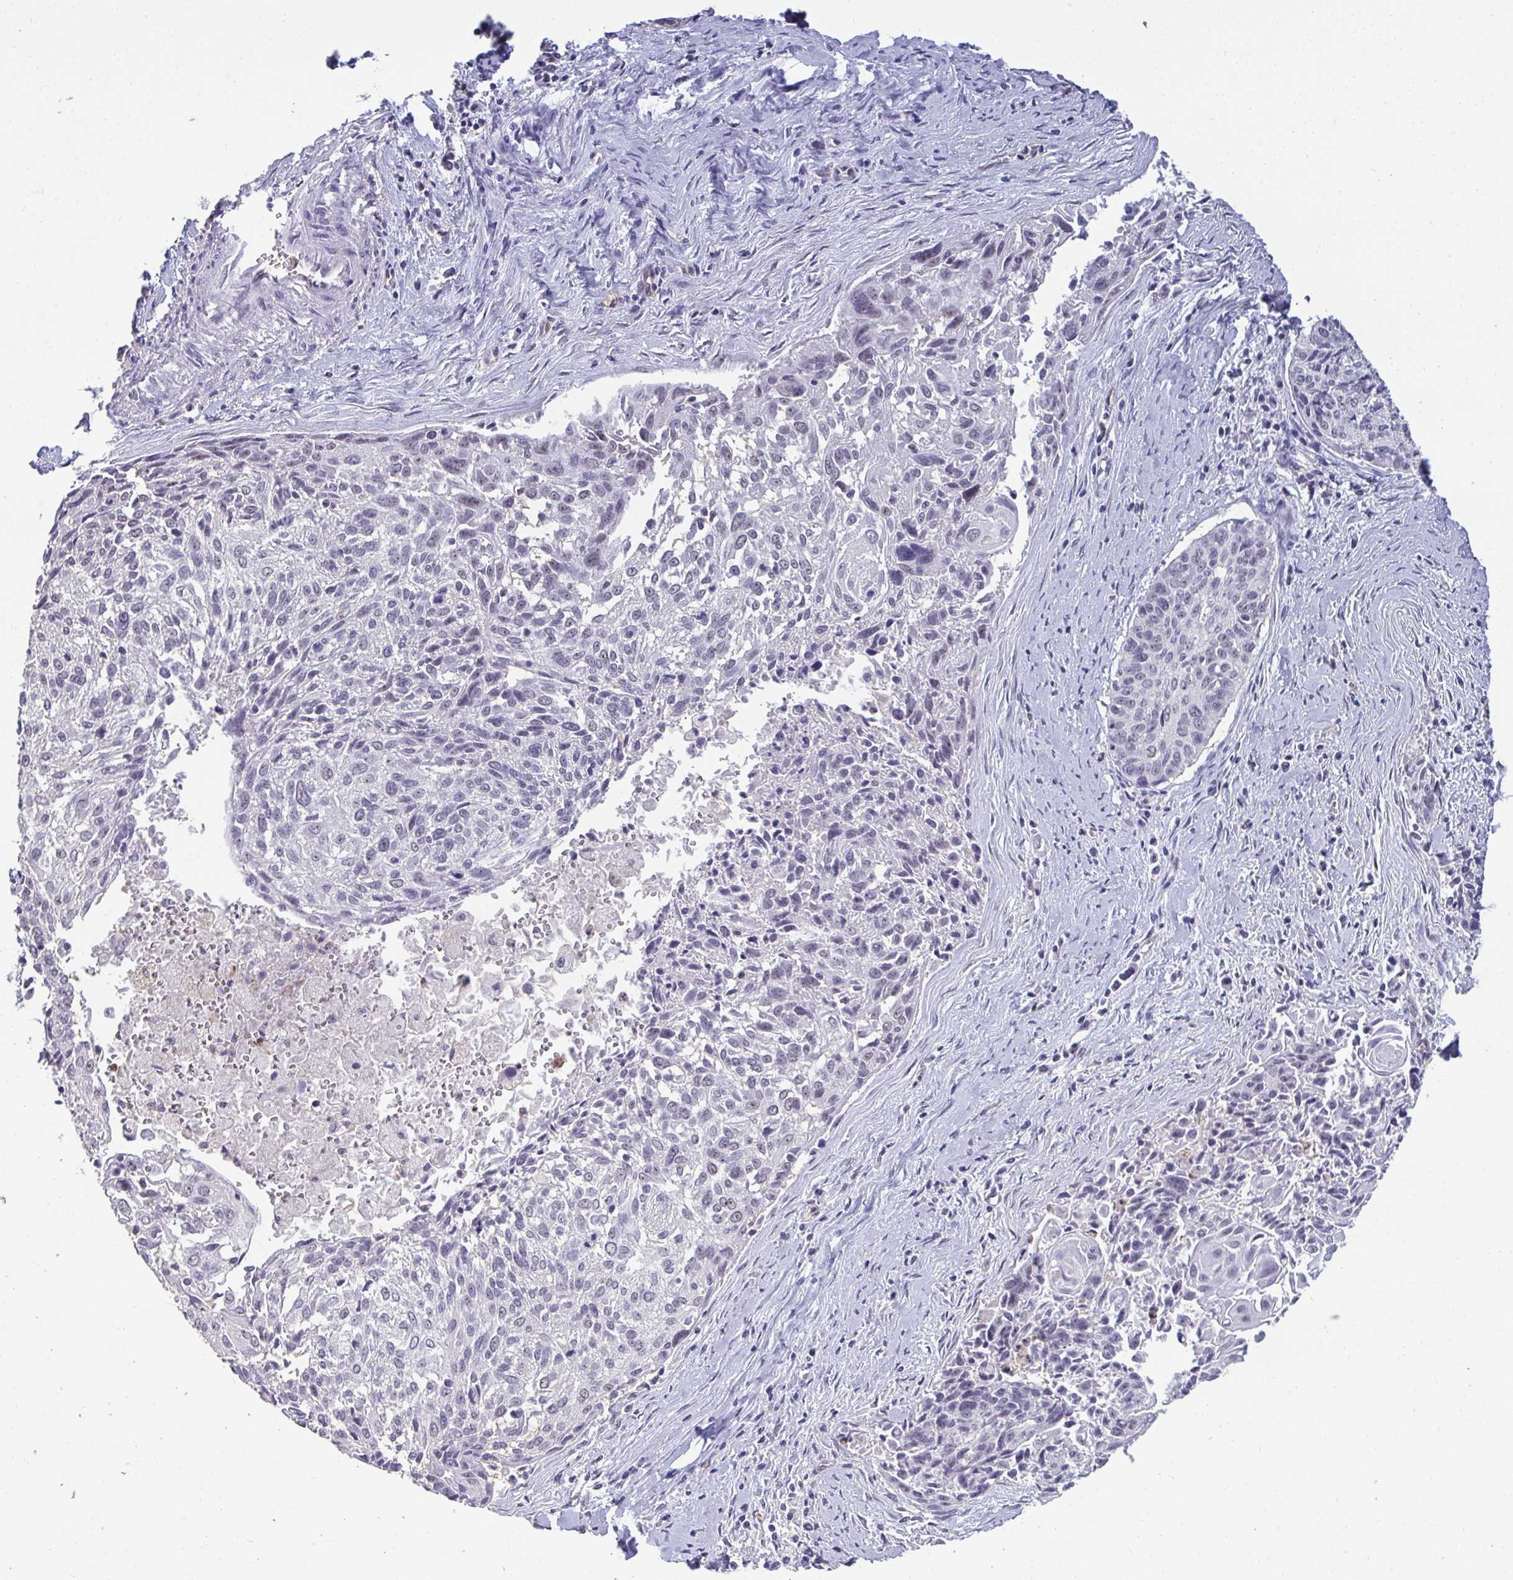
{"staining": {"intensity": "weak", "quantity": "<25%", "location": "cytoplasmic/membranous"}, "tissue": "cervical cancer", "cell_type": "Tumor cells", "image_type": "cancer", "snomed": [{"axis": "morphology", "description": "Squamous cell carcinoma, NOS"}, {"axis": "topography", "description": "Cervix"}], "caption": "Tumor cells are negative for protein expression in human cervical cancer.", "gene": "SENP3", "patient": {"sex": "female", "age": 55}}